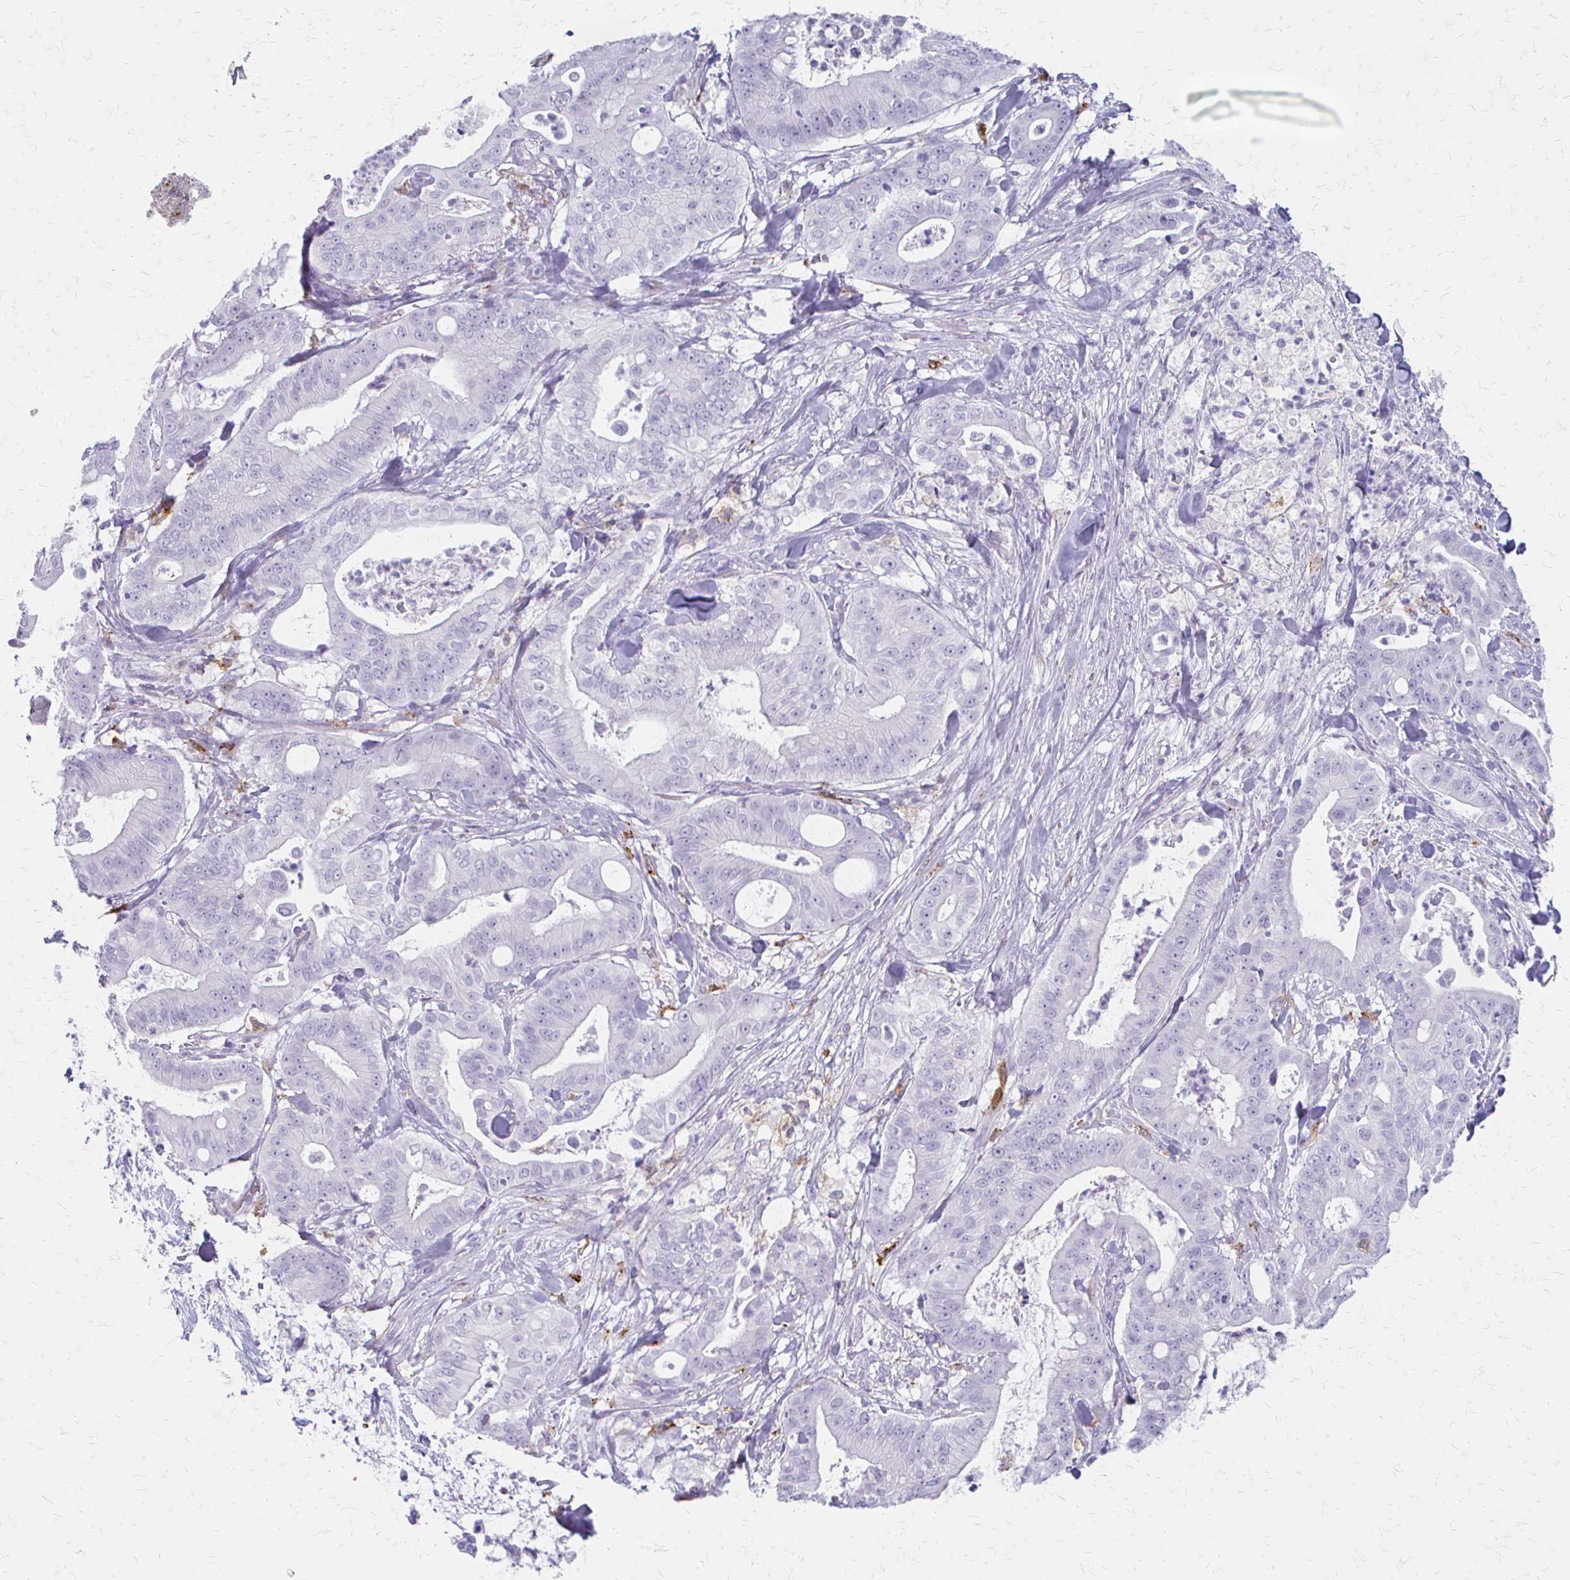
{"staining": {"intensity": "negative", "quantity": "none", "location": "none"}, "tissue": "pancreatic cancer", "cell_type": "Tumor cells", "image_type": "cancer", "snomed": [{"axis": "morphology", "description": "Adenocarcinoma, NOS"}, {"axis": "topography", "description": "Pancreas"}], "caption": "Human pancreatic cancer (adenocarcinoma) stained for a protein using immunohistochemistry shows no positivity in tumor cells.", "gene": "ACP5", "patient": {"sex": "male", "age": 71}}